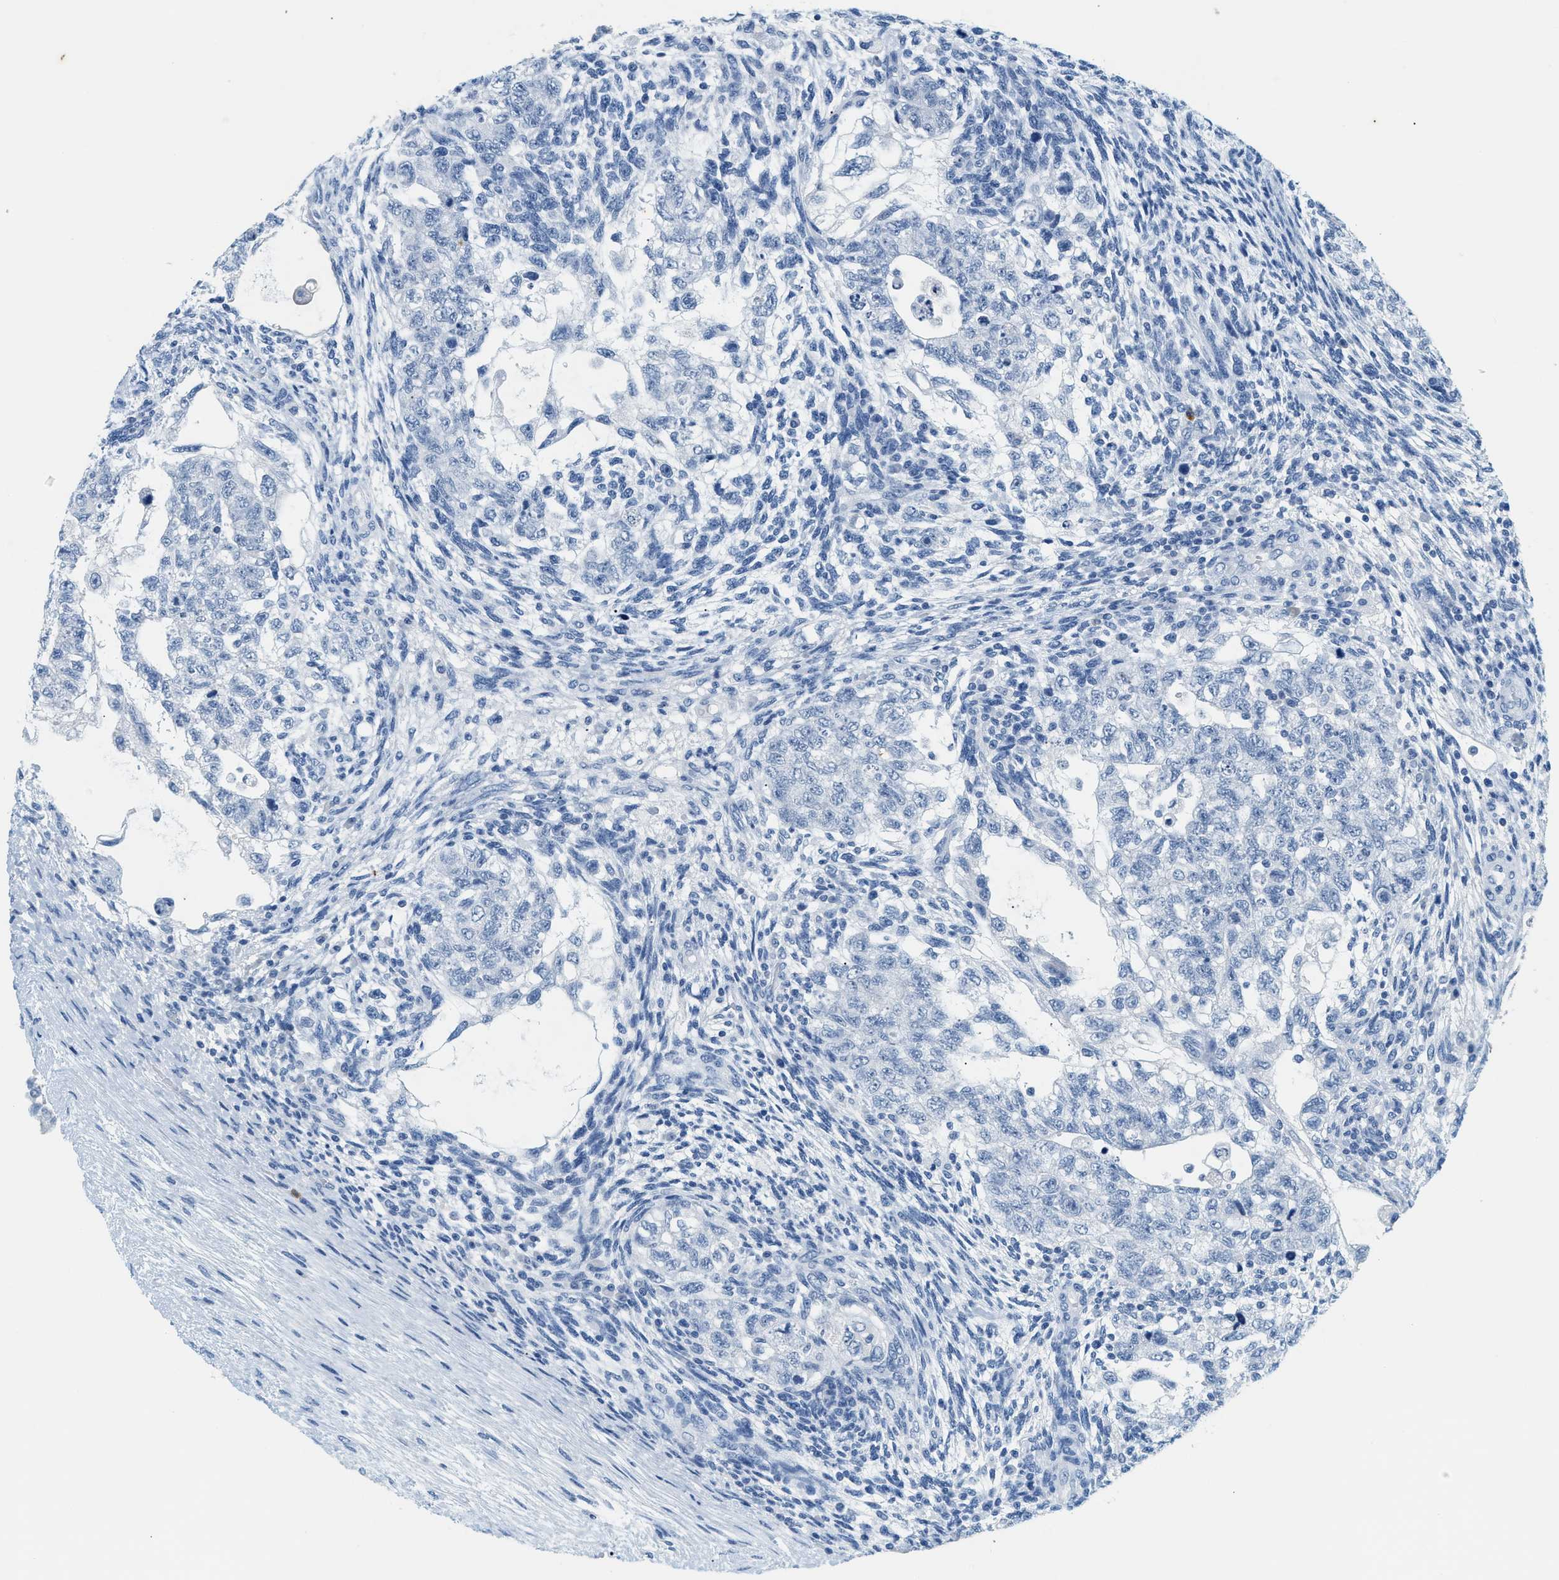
{"staining": {"intensity": "negative", "quantity": "none", "location": "none"}, "tissue": "testis cancer", "cell_type": "Tumor cells", "image_type": "cancer", "snomed": [{"axis": "morphology", "description": "Normal tissue, NOS"}, {"axis": "morphology", "description": "Carcinoma, Embryonal, NOS"}, {"axis": "topography", "description": "Testis"}], "caption": "Embryonal carcinoma (testis) stained for a protein using IHC exhibits no expression tumor cells.", "gene": "LCN2", "patient": {"sex": "male", "age": 36}}